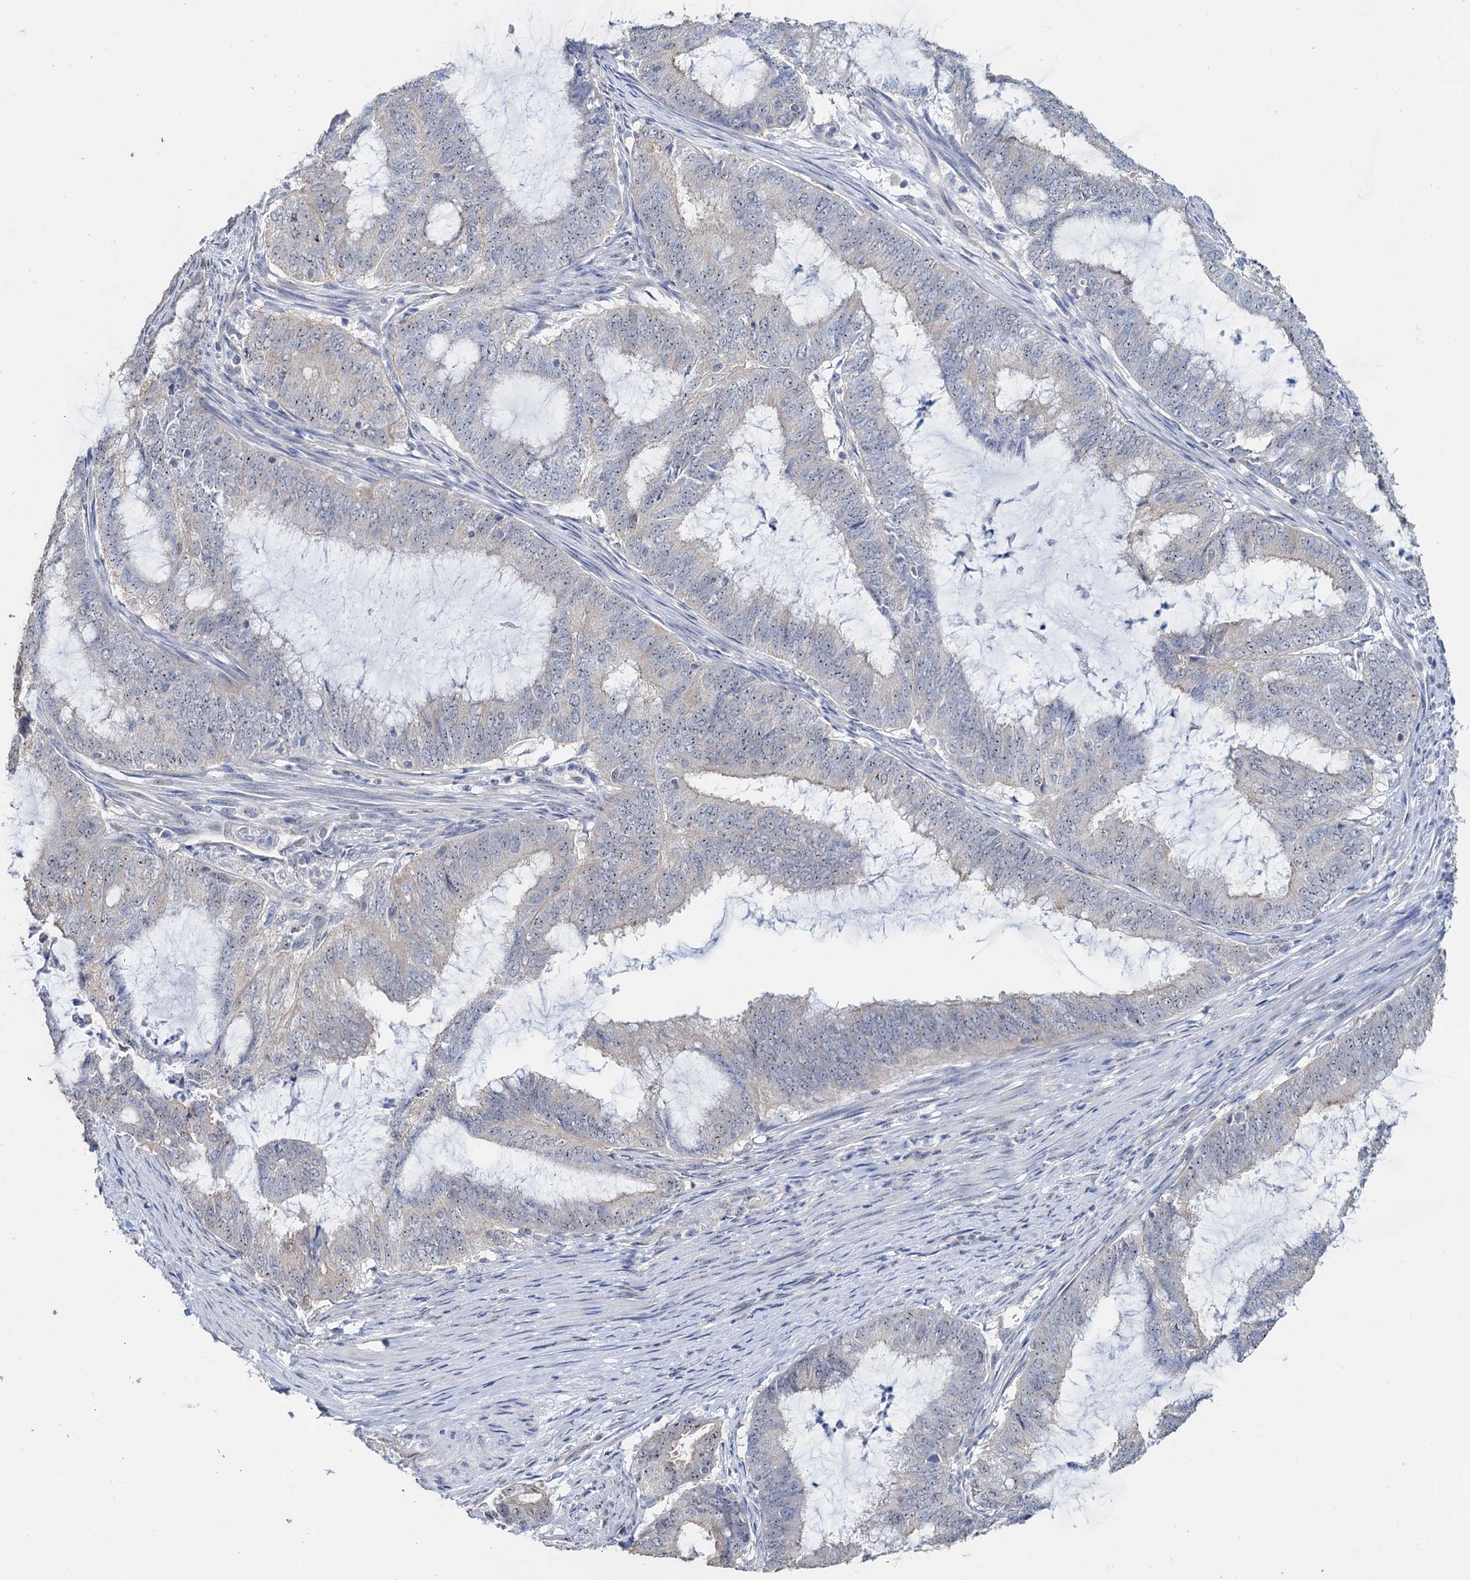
{"staining": {"intensity": "negative", "quantity": "none", "location": "none"}, "tissue": "endometrial cancer", "cell_type": "Tumor cells", "image_type": "cancer", "snomed": [{"axis": "morphology", "description": "Adenocarcinoma, NOS"}, {"axis": "topography", "description": "Endometrium"}], "caption": "This is a photomicrograph of immunohistochemistry staining of endometrial adenocarcinoma, which shows no positivity in tumor cells.", "gene": "C2CD3", "patient": {"sex": "female", "age": 51}}